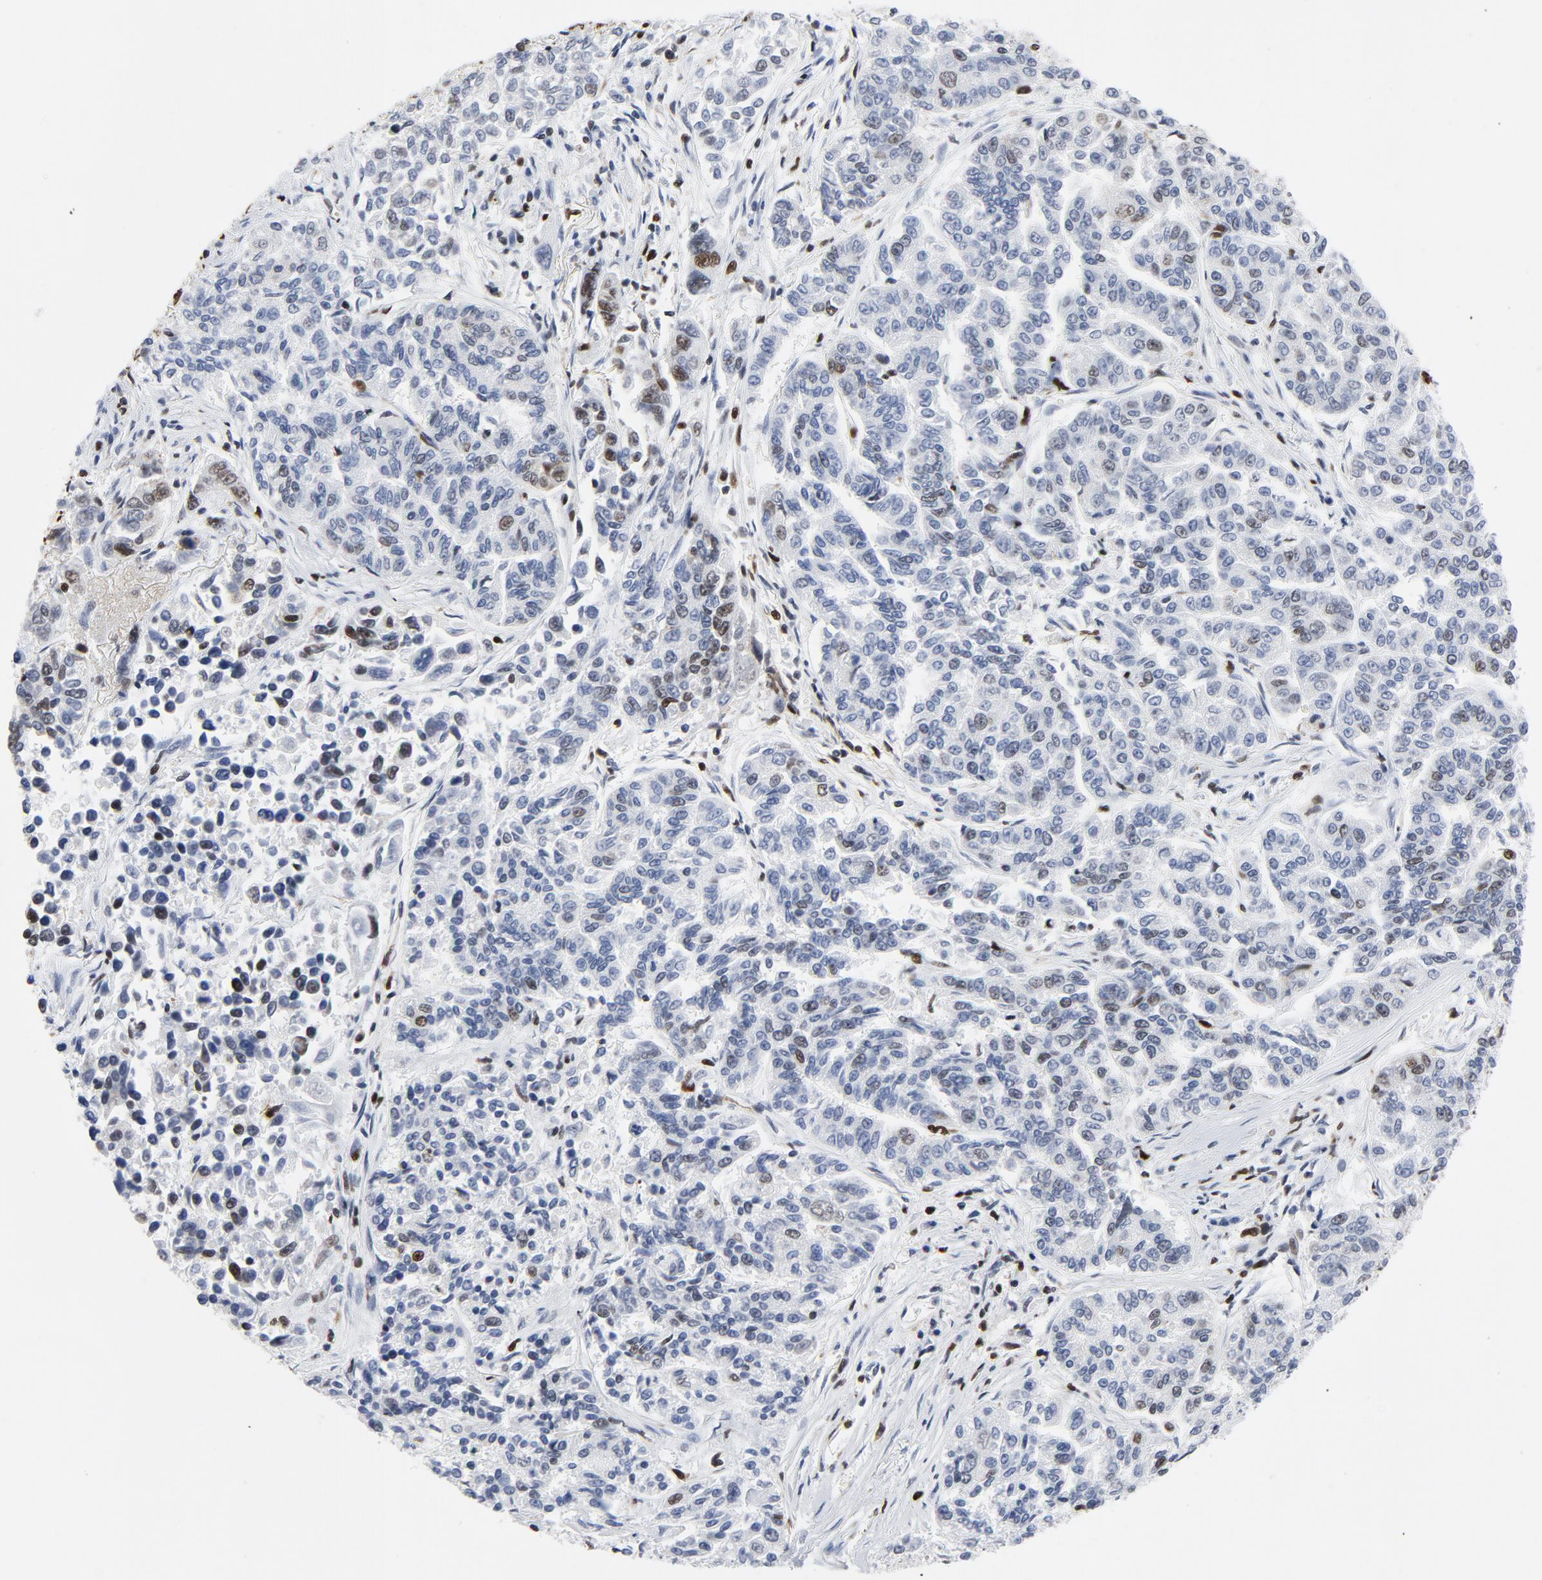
{"staining": {"intensity": "moderate", "quantity": "<25%", "location": "nuclear"}, "tissue": "lung cancer", "cell_type": "Tumor cells", "image_type": "cancer", "snomed": [{"axis": "morphology", "description": "Adenocarcinoma, NOS"}, {"axis": "topography", "description": "Lung"}], "caption": "Lung cancer (adenocarcinoma) stained for a protein shows moderate nuclear positivity in tumor cells. The staining was performed using DAB, with brown indicating positive protein expression. Nuclei are stained blue with hematoxylin.", "gene": "POLD1", "patient": {"sex": "male", "age": 84}}